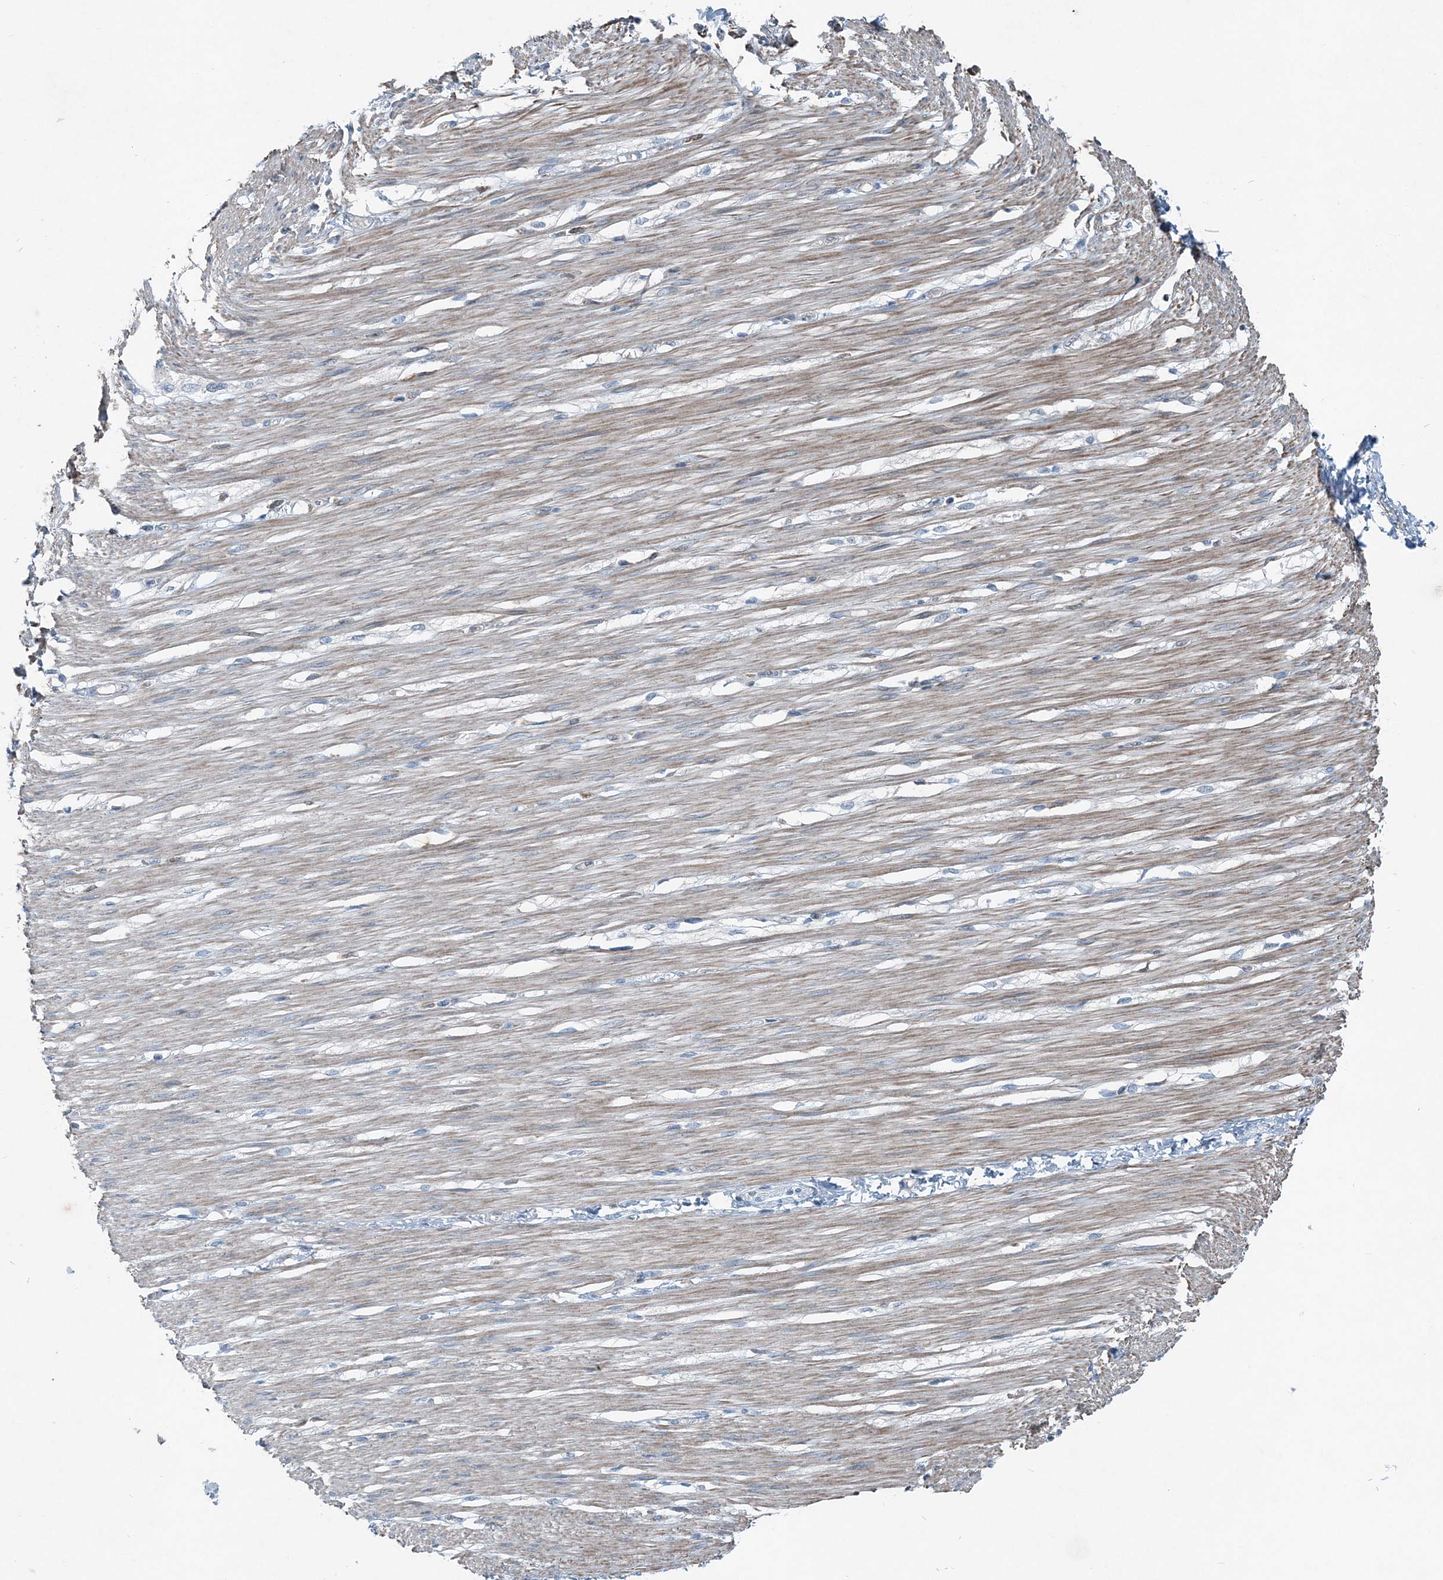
{"staining": {"intensity": "moderate", "quantity": ">75%", "location": "cytoplasmic/membranous"}, "tissue": "smooth muscle", "cell_type": "Smooth muscle cells", "image_type": "normal", "snomed": [{"axis": "morphology", "description": "Normal tissue, NOS"}, {"axis": "morphology", "description": "Adenocarcinoma, NOS"}, {"axis": "topography", "description": "Colon"}, {"axis": "topography", "description": "Peripheral nerve tissue"}], "caption": "DAB immunohistochemical staining of benign smooth muscle exhibits moderate cytoplasmic/membranous protein staining in approximately >75% of smooth muscle cells.", "gene": "ARMH1", "patient": {"sex": "male", "age": 14}}